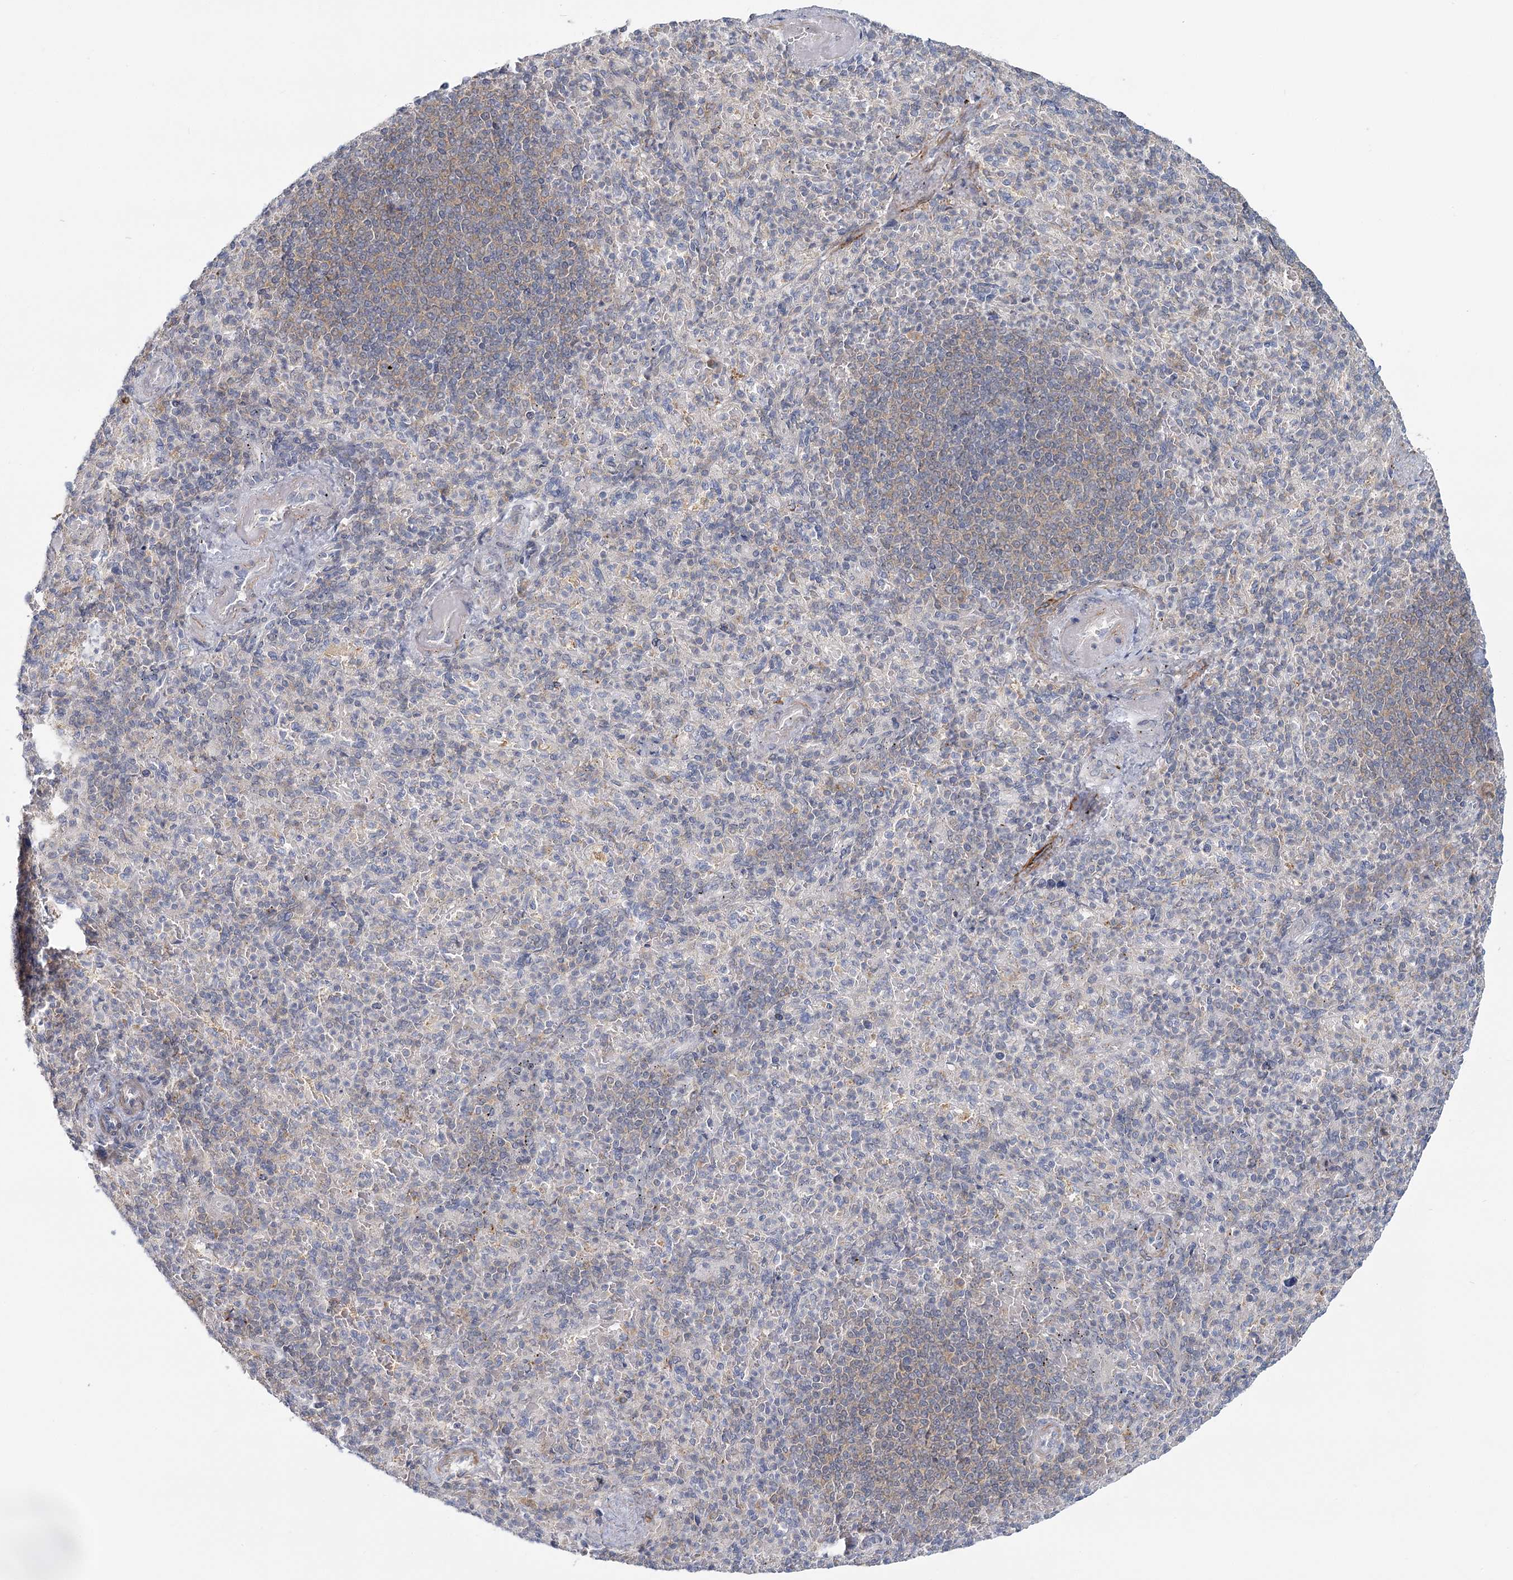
{"staining": {"intensity": "weak", "quantity": "<25%", "location": "cytoplasmic/membranous"}, "tissue": "spleen", "cell_type": "Cells in red pulp", "image_type": "normal", "snomed": [{"axis": "morphology", "description": "Normal tissue, NOS"}, {"axis": "topography", "description": "Spleen"}], "caption": "IHC micrograph of unremarkable human spleen stained for a protein (brown), which reveals no positivity in cells in red pulp.", "gene": "USP11", "patient": {"sex": "female", "age": 74}}